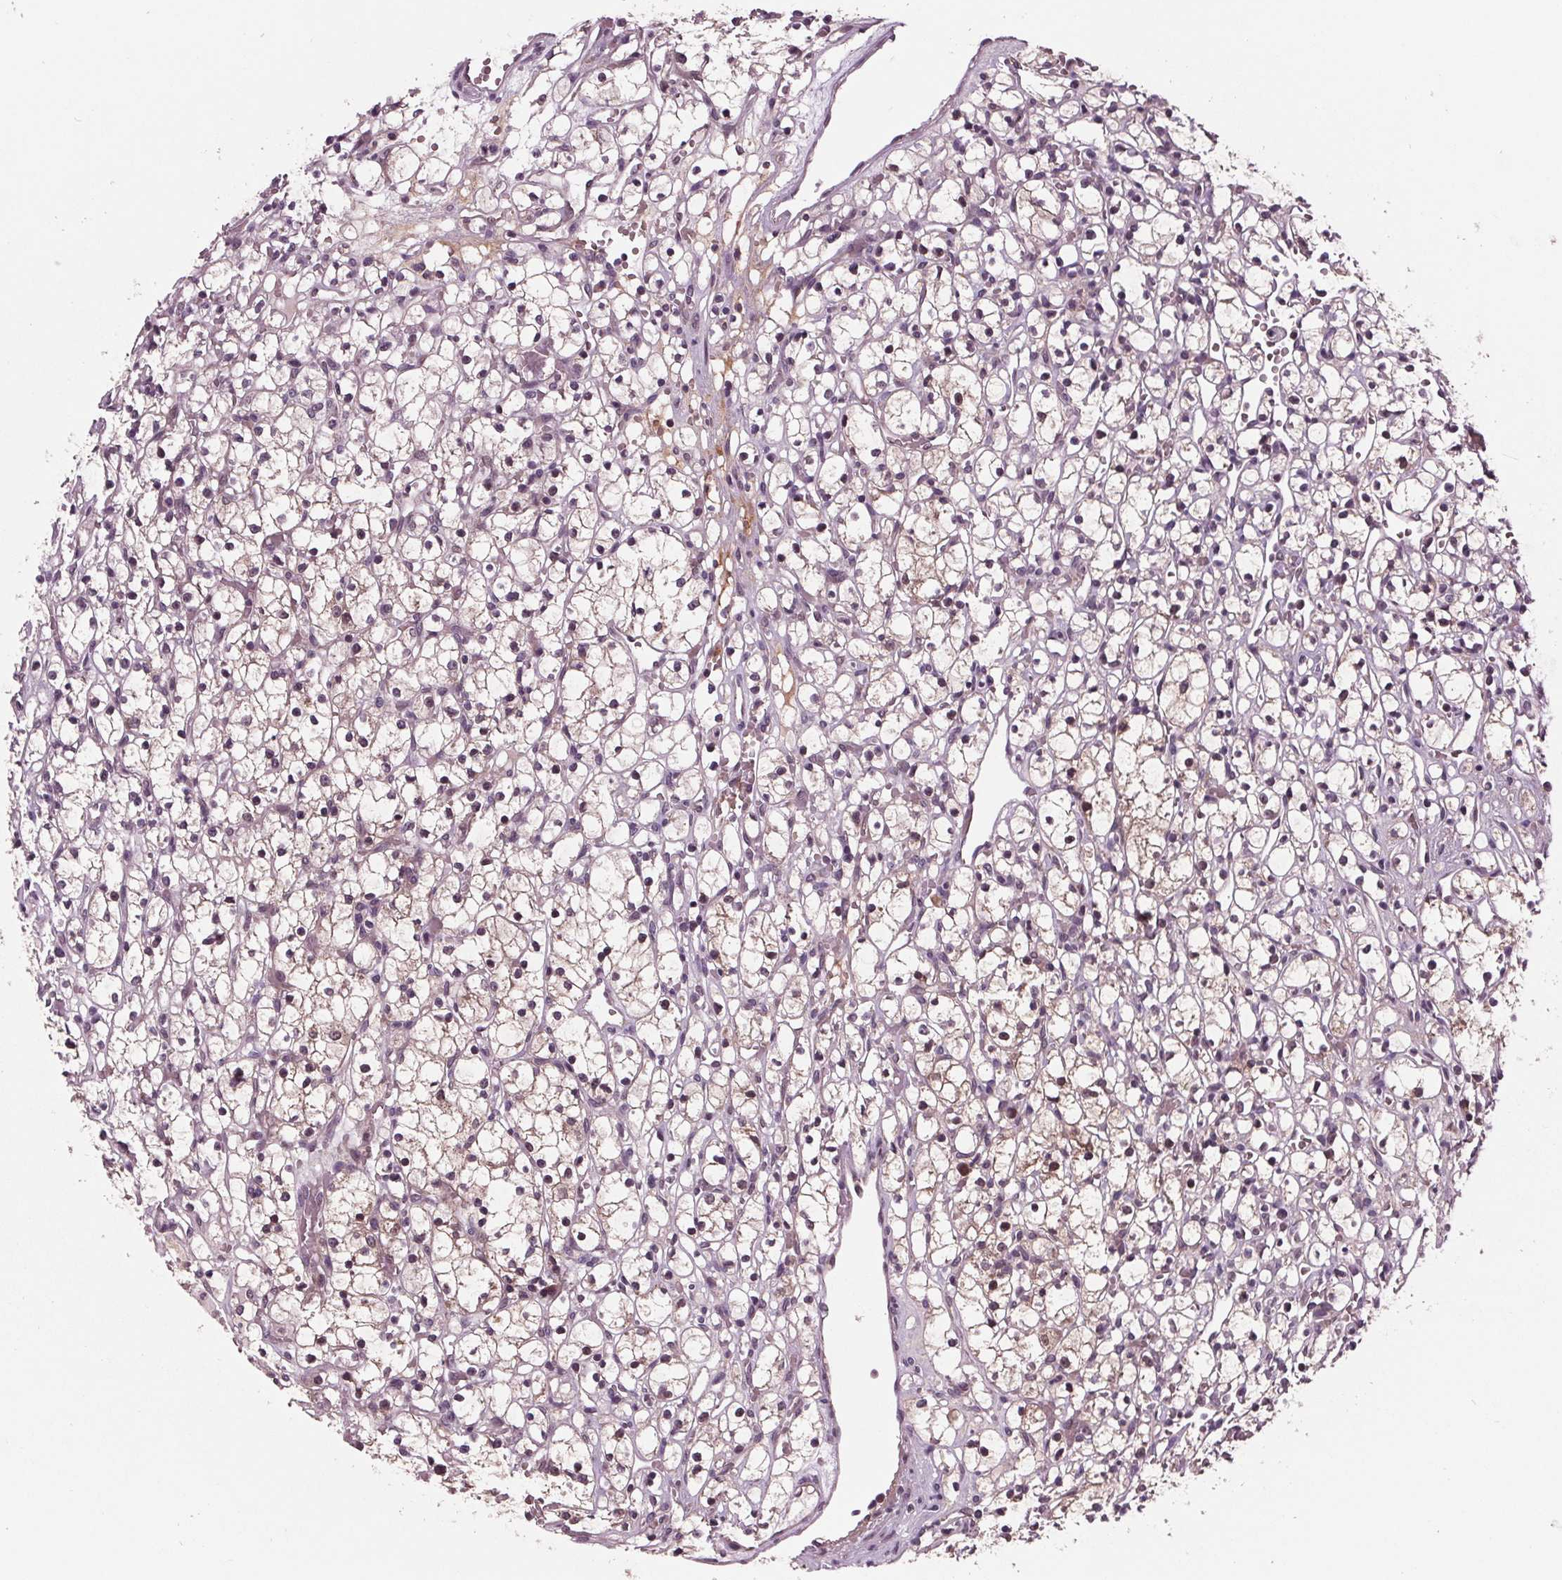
{"staining": {"intensity": "negative", "quantity": "none", "location": "none"}, "tissue": "renal cancer", "cell_type": "Tumor cells", "image_type": "cancer", "snomed": [{"axis": "morphology", "description": "Adenocarcinoma, NOS"}, {"axis": "topography", "description": "Kidney"}], "caption": "Immunohistochemistry (IHC) micrograph of neoplastic tissue: human renal cancer (adenocarcinoma) stained with DAB (3,3'-diaminobenzidine) displays no significant protein expression in tumor cells. (DAB IHC visualized using brightfield microscopy, high magnification).", "gene": "MAPK8", "patient": {"sex": "female", "age": 59}}